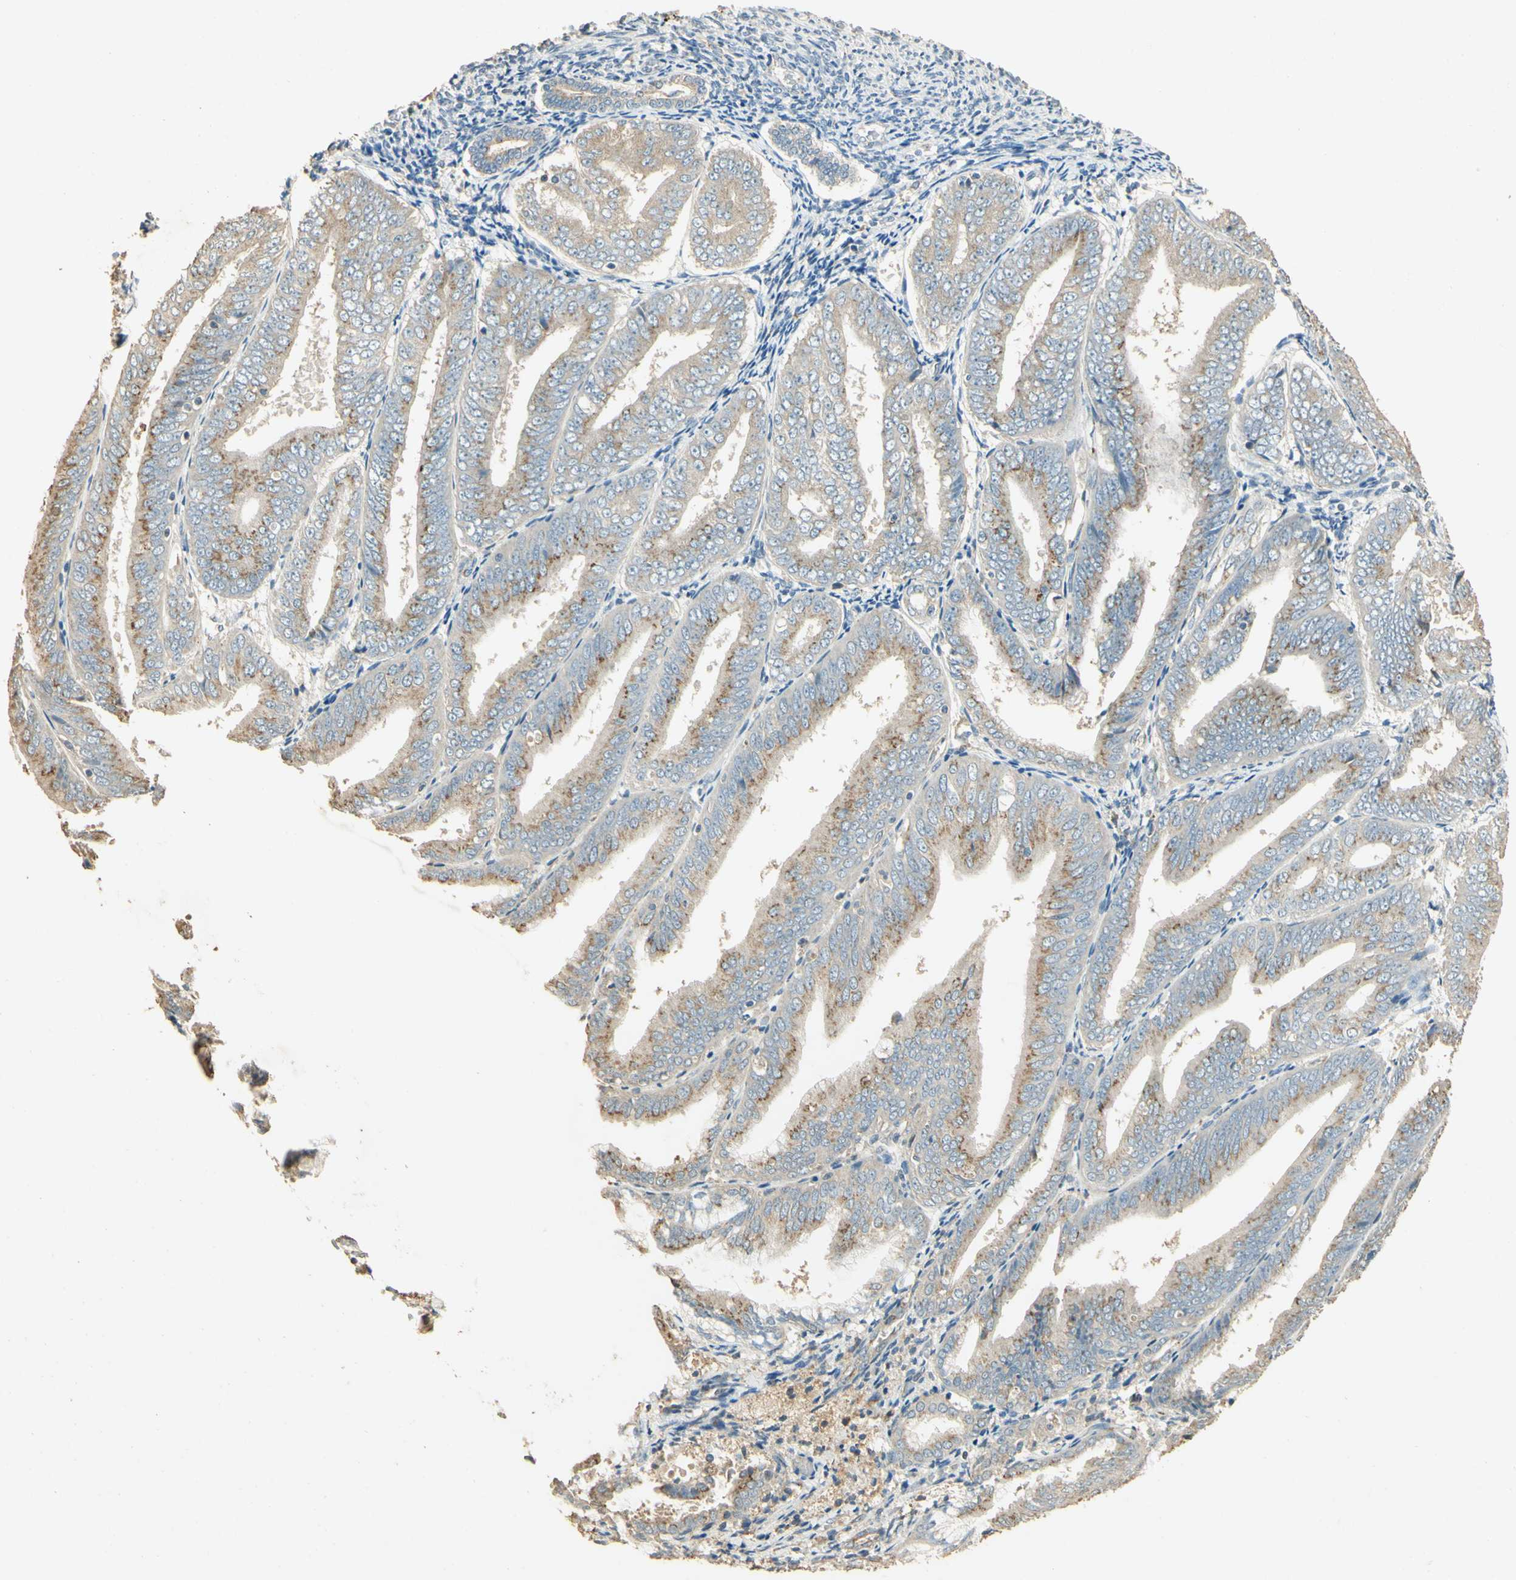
{"staining": {"intensity": "weak", "quantity": ">75%", "location": "cytoplasmic/membranous"}, "tissue": "endometrial cancer", "cell_type": "Tumor cells", "image_type": "cancer", "snomed": [{"axis": "morphology", "description": "Adenocarcinoma, NOS"}, {"axis": "topography", "description": "Endometrium"}], "caption": "Immunohistochemistry (IHC) photomicrograph of neoplastic tissue: endometrial cancer stained using immunohistochemistry exhibits low levels of weak protein expression localized specifically in the cytoplasmic/membranous of tumor cells, appearing as a cytoplasmic/membranous brown color.", "gene": "UXS1", "patient": {"sex": "female", "age": 63}}